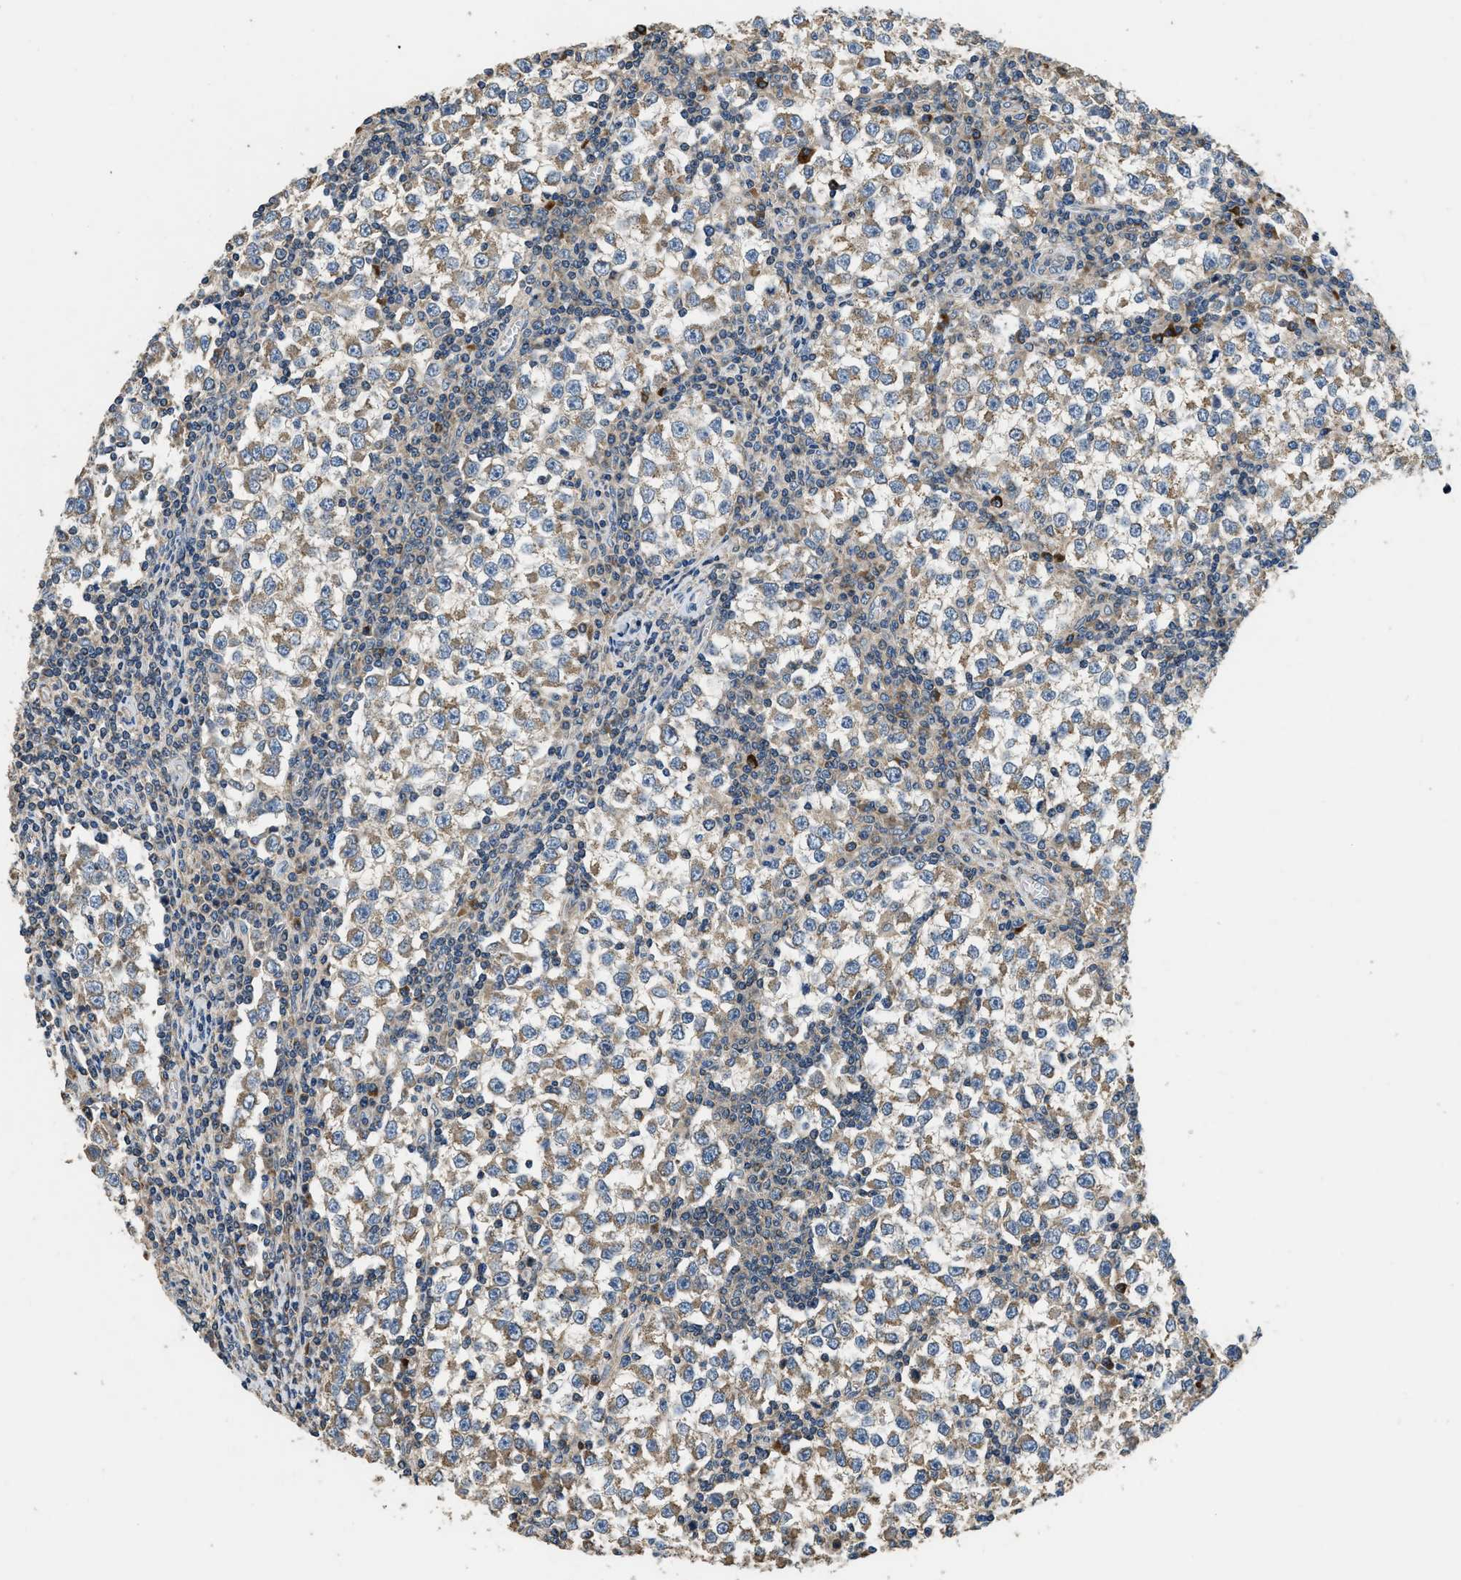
{"staining": {"intensity": "moderate", "quantity": ">75%", "location": "cytoplasmic/membranous"}, "tissue": "testis cancer", "cell_type": "Tumor cells", "image_type": "cancer", "snomed": [{"axis": "morphology", "description": "Seminoma, NOS"}, {"axis": "topography", "description": "Testis"}], "caption": "Immunohistochemical staining of human testis cancer (seminoma) exhibits medium levels of moderate cytoplasmic/membranous expression in approximately >75% of tumor cells. Nuclei are stained in blue.", "gene": "SSH2", "patient": {"sex": "male", "age": 65}}